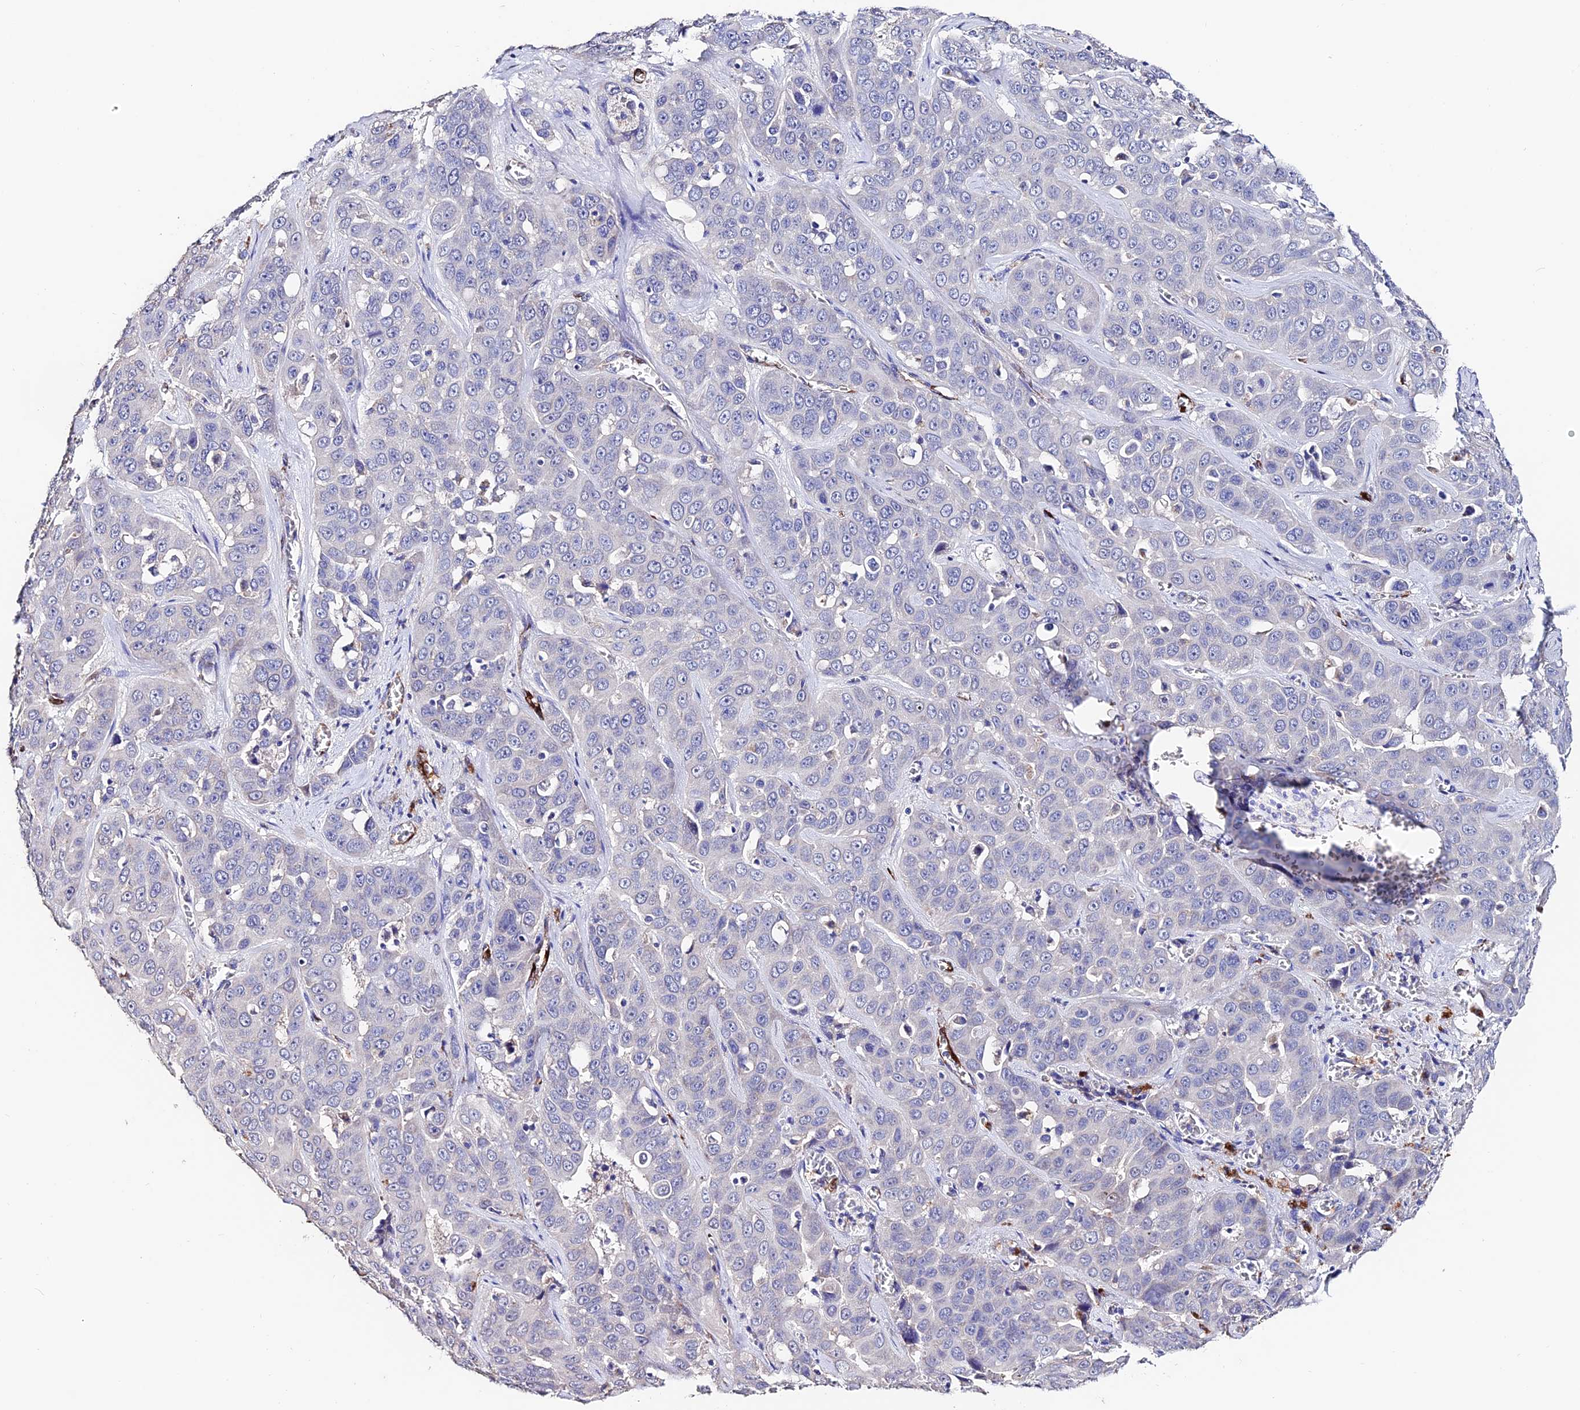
{"staining": {"intensity": "negative", "quantity": "none", "location": "none"}, "tissue": "liver cancer", "cell_type": "Tumor cells", "image_type": "cancer", "snomed": [{"axis": "morphology", "description": "Cholangiocarcinoma"}, {"axis": "topography", "description": "Liver"}], "caption": "This image is of liver cancer (cholangiocarcinoma) stained with IHC to label a protein in brown with the nuclei are counter-stained blue. There is no positivity in tumor cells.", "gene": "ESM1", "patient": {"sex": "female", "age": 52}}